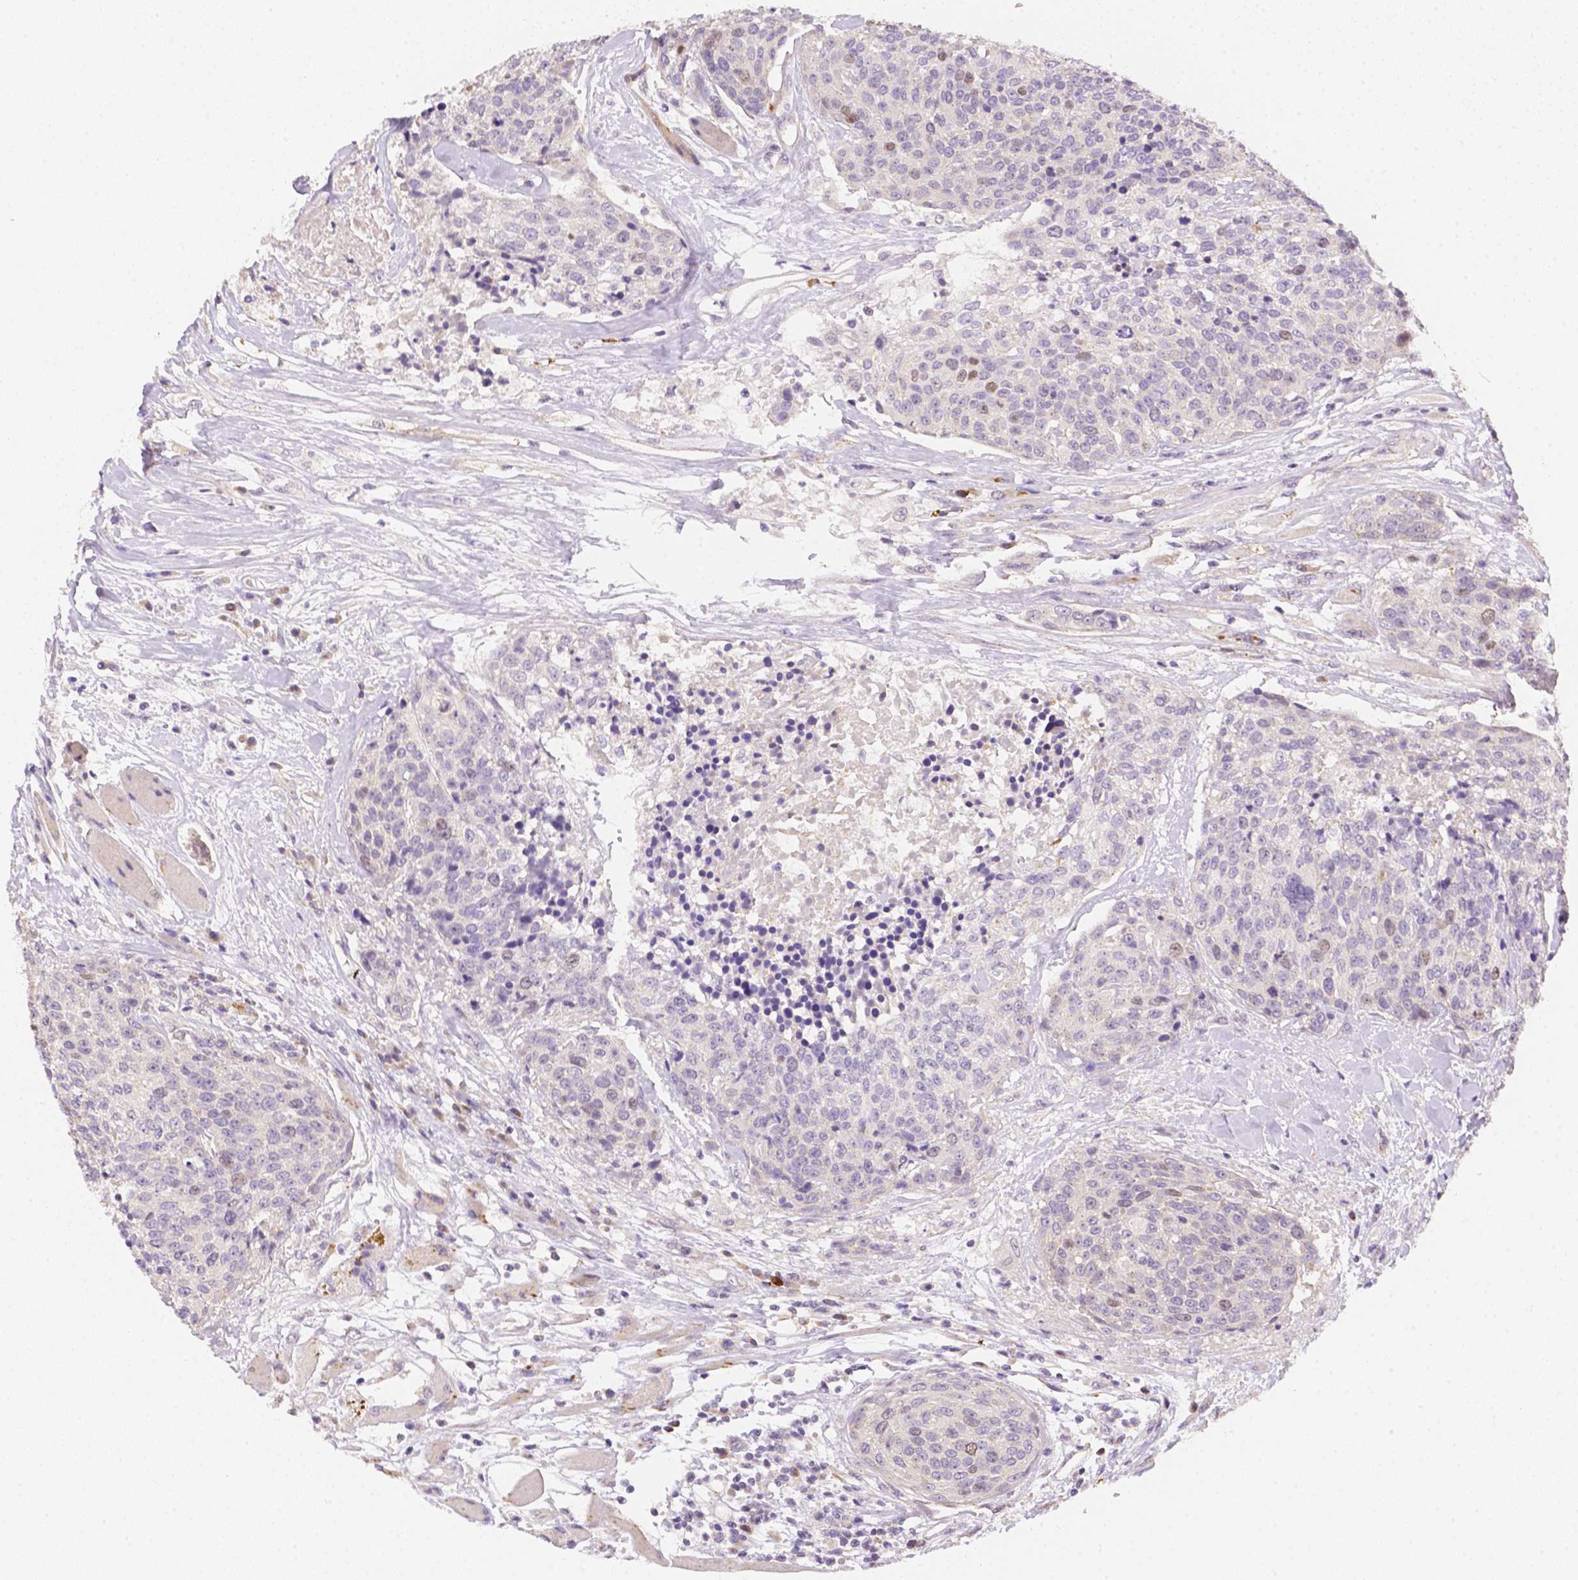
{"staining": {"intensity": "negative", "quantity": "none", "location": "none"}, "tissue": "head and neck cancer", "cell_type": "Tumor cells", "image_type": "cancer", "snomed": [{"axis": "morphology", "description": "Squamous cell carcinoma, NOS"}, {"axis": "topography", "description": "Oral tissue"}, {"axis": "topography", "description": "Head-Neck"}], "caption": "High power microscopy image of an immunohistochemistry image of head and neck cancer (squamous cell carcinoma), revealing no significant staining in tumor cells.", "gene": "C10orf67", "patient": {"sex": "male", "age": 64}}